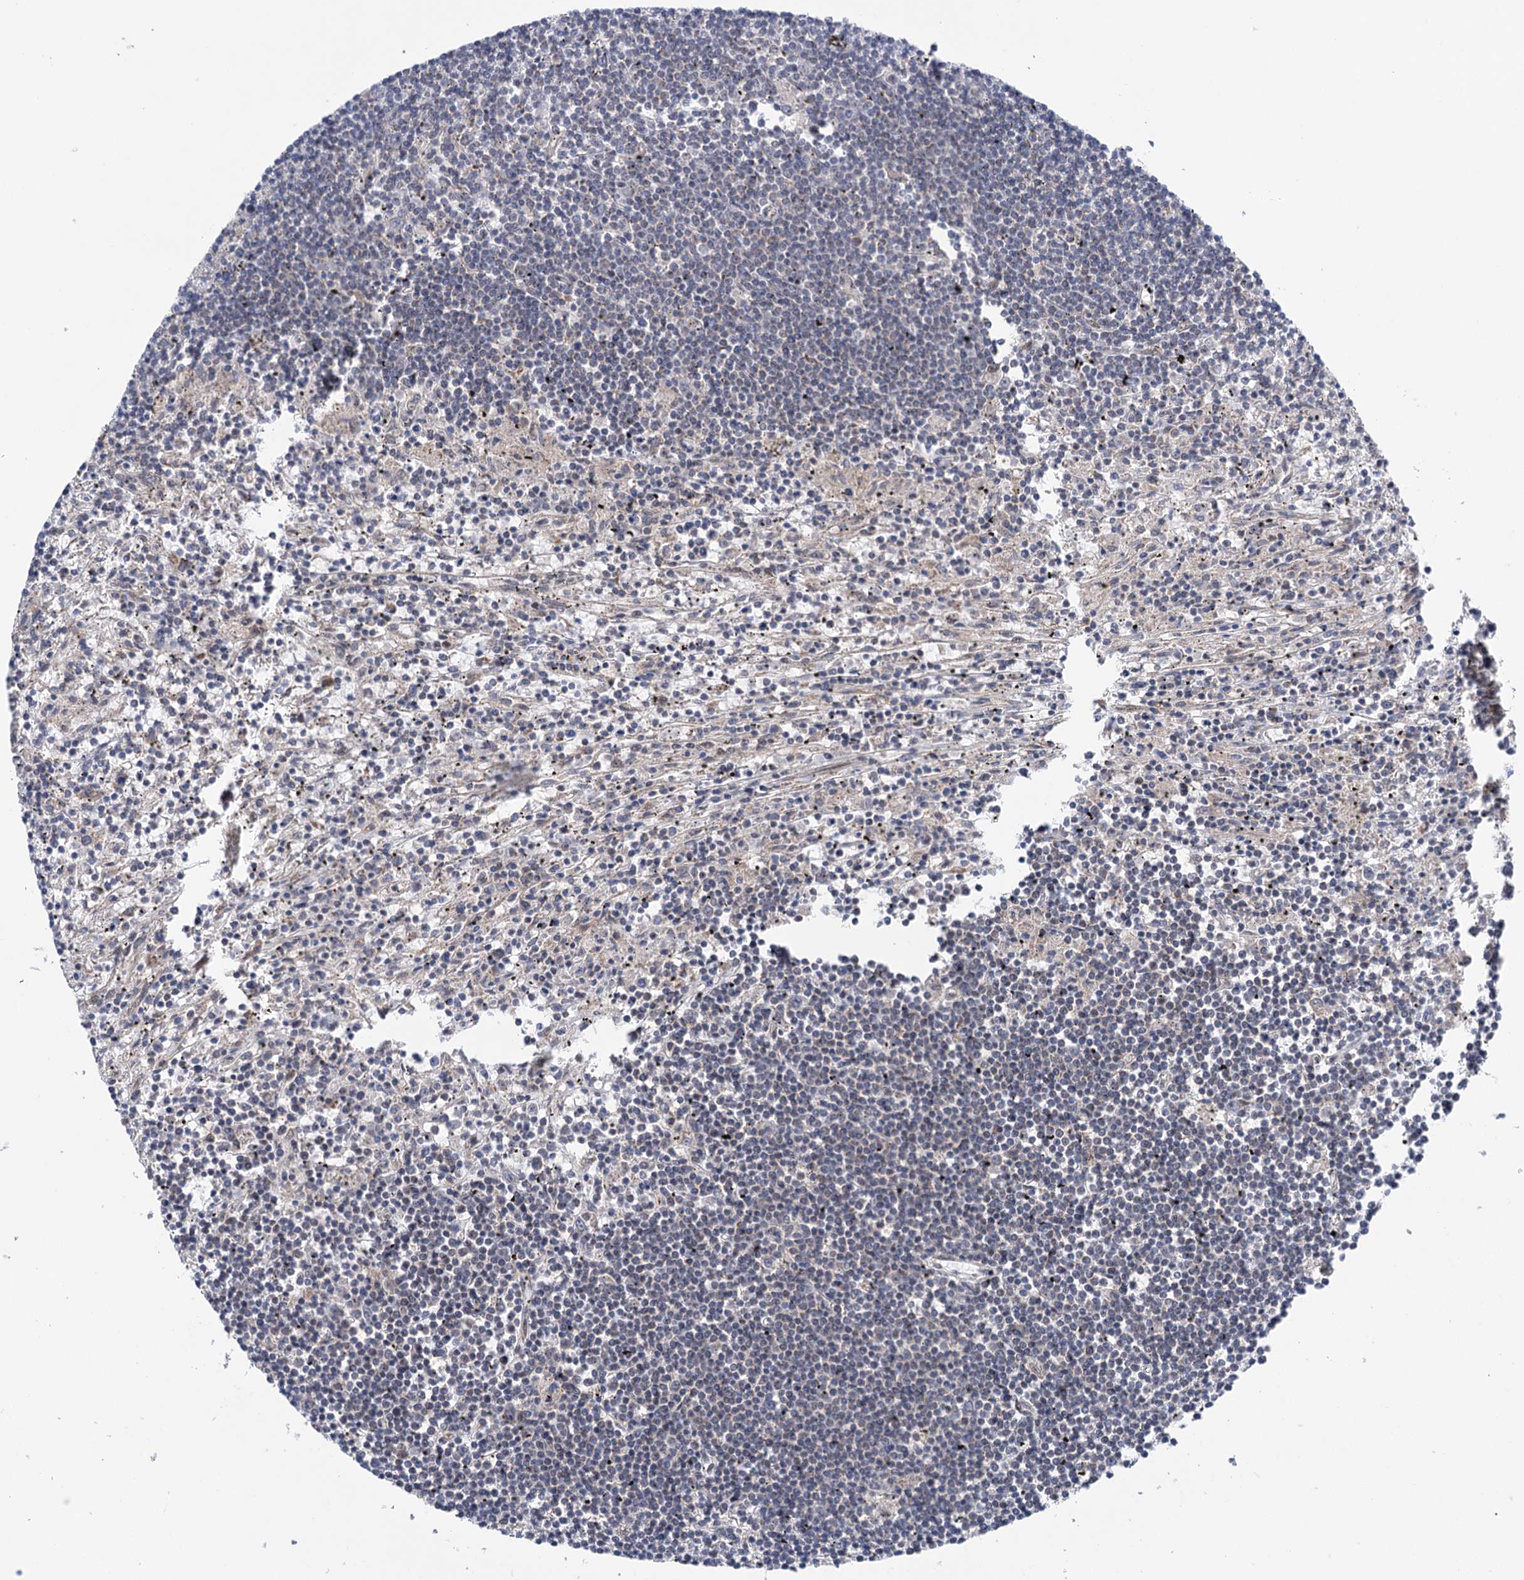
{"staining": {"intensity": "negative", "quantity": "none", "location": "none"}, "tissue": "lymphoma", "cell_type": "Tumor cells", "image_type": "cancer", "snomed": [{"axis": "morphology", "description": "Malignant lymphoma, non-Hodgkin's type, Low grade"}, {"axis": "topography", "description": "Spleen"}], "caption": "Immunohistochemical staining of low-grade malignant lymphoma, non-Hodgkin's type exhibits no significant positivity in tumor cells.", "gene": "SUCLA2", "patient": {"sex": "male", "age": 76}}